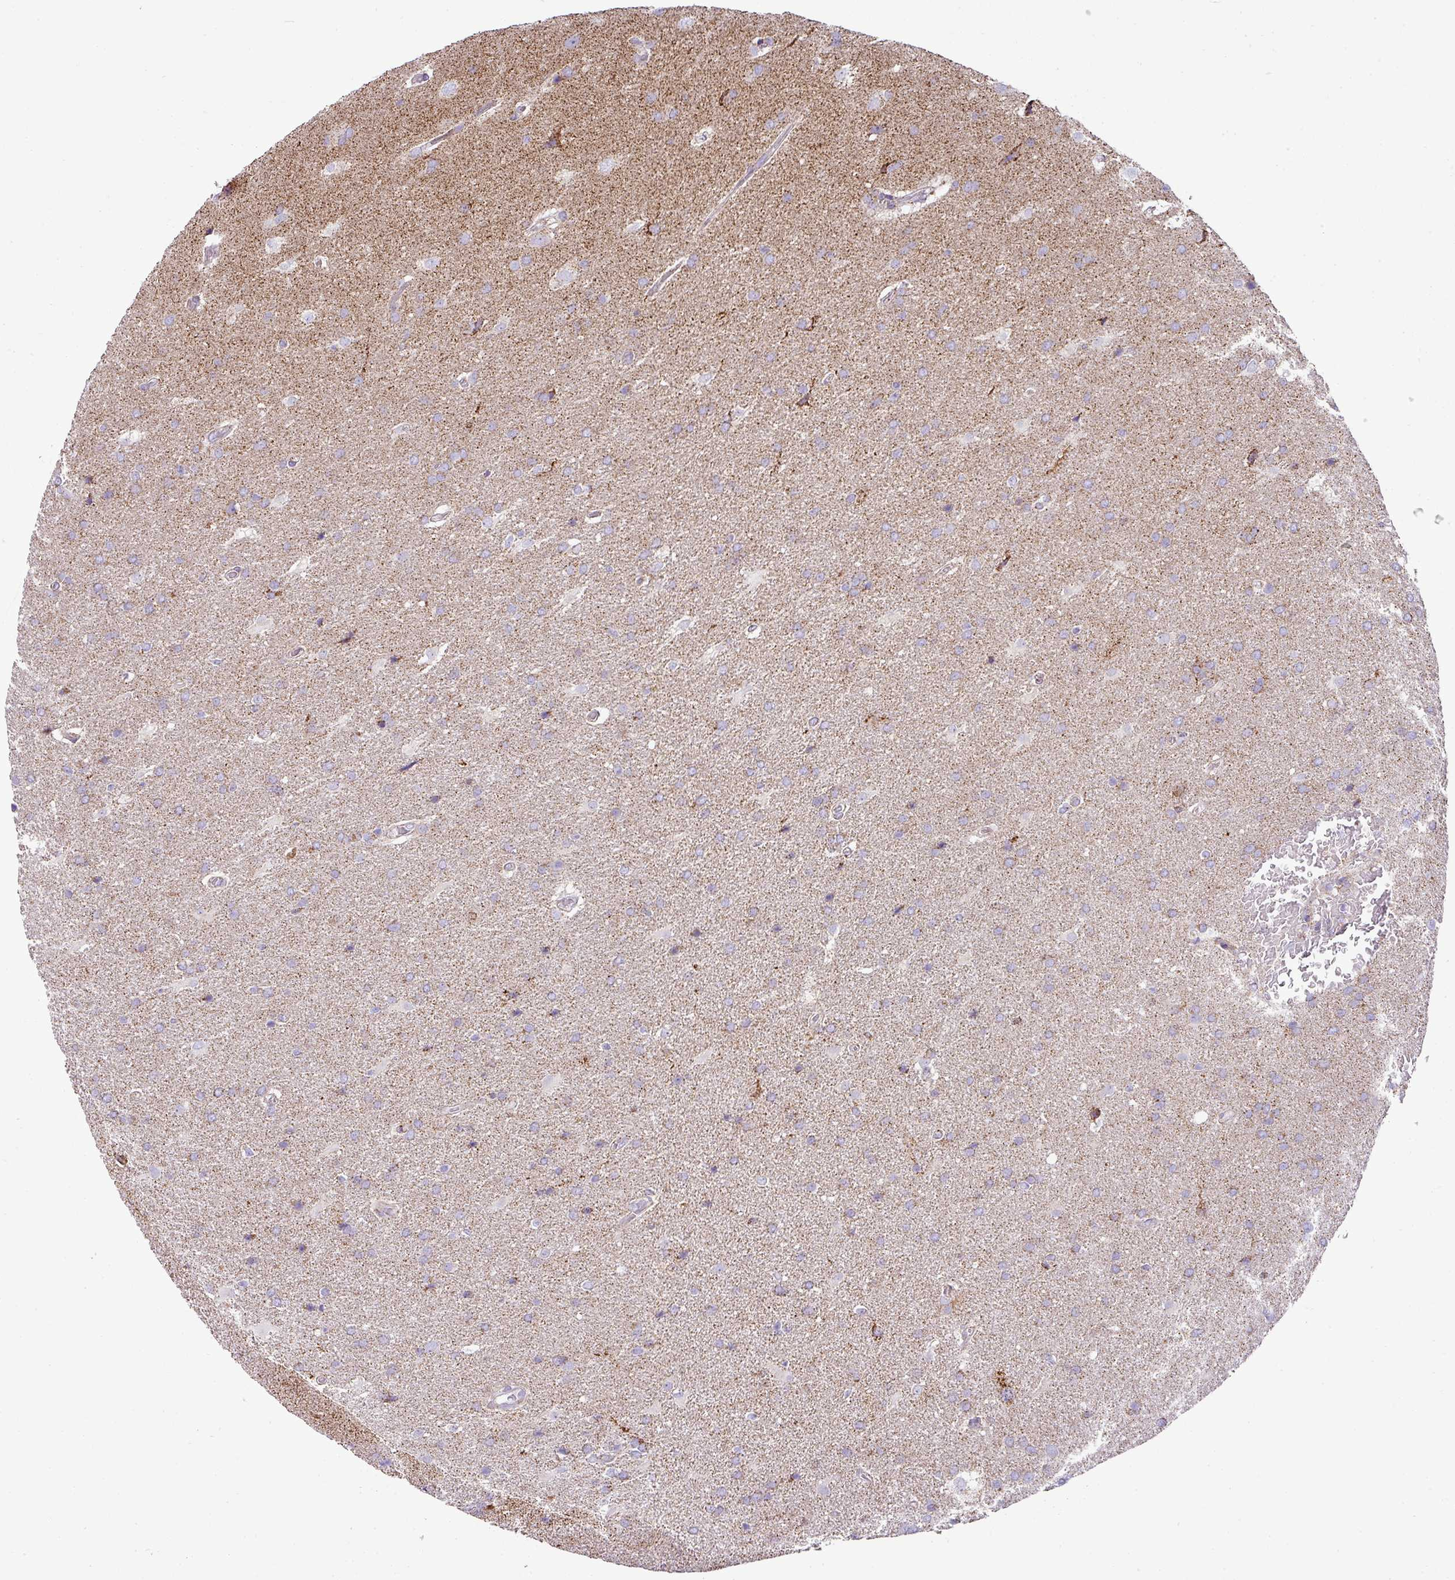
{"staining": {"intensity": "weak", "quantity": "<25%", "location": "cytoplasmic/membranous"}, "tissue": "glioma", "cell_type": "Tumor cells", "image_type": "cancer", "snomed": [{"axis": "morphology", "description": "Glioma, malignant, High grade"}, {"axis": "topography", "description": "Brain"}], "caption": "Immunohistochemical staining of human high-grade glioma (malignant) shows no significant expression in tumor cells. The staining is performed using DAB brown chromogen with nuclei counter-stained in using hematoxylin.", "gene": "ZNF81", "patient": {"sex": "male", "age": 56}}